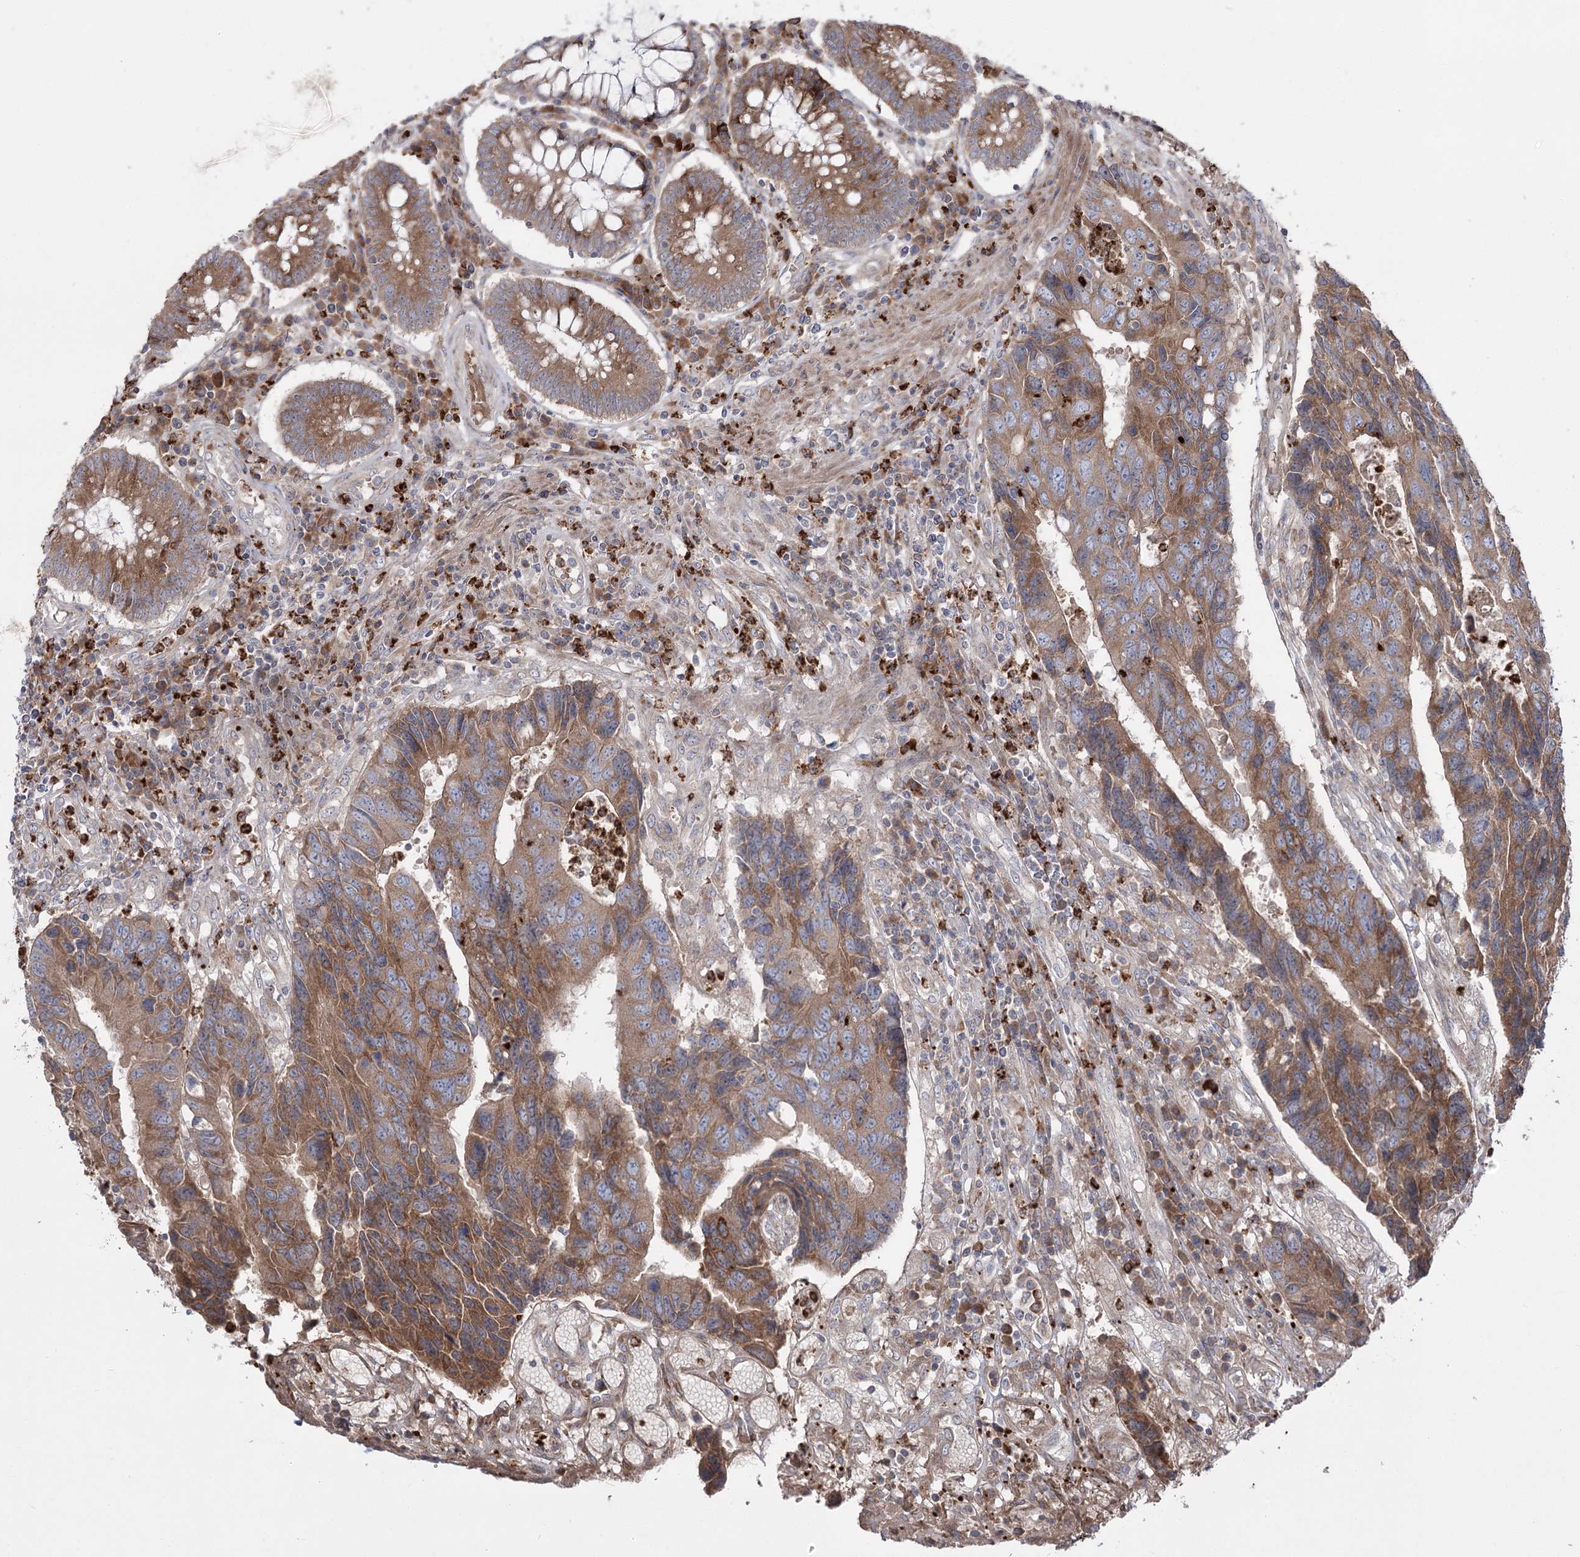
{"staining": {"intensity": "moderate", "quantity": ">75%", "location": "cytoplasmic/membranous"}, "tissue": "colorectal cancer", "cell_type": "Tumor cells", "image_type": "cancer", "snomed": [{"axis": "morphology", "description": "Adenocarcinoma, NOS"}, {"axis": "topography", "description": "Rectum"}], "caption": "The micrograph shows a brown stain indicating the presence of a protein in the cytoplasmic/membranous of tumor cells in colorectal cancer (adenocarcinoma). Using DAB (3,3'-diaminobenzidine) (brown) and hematoxylin (blue) stains, captured at high magnification using brightfield microscopy.", "gene": "PLEKHA5", "patient": {"sex": "male", "age": 84}}